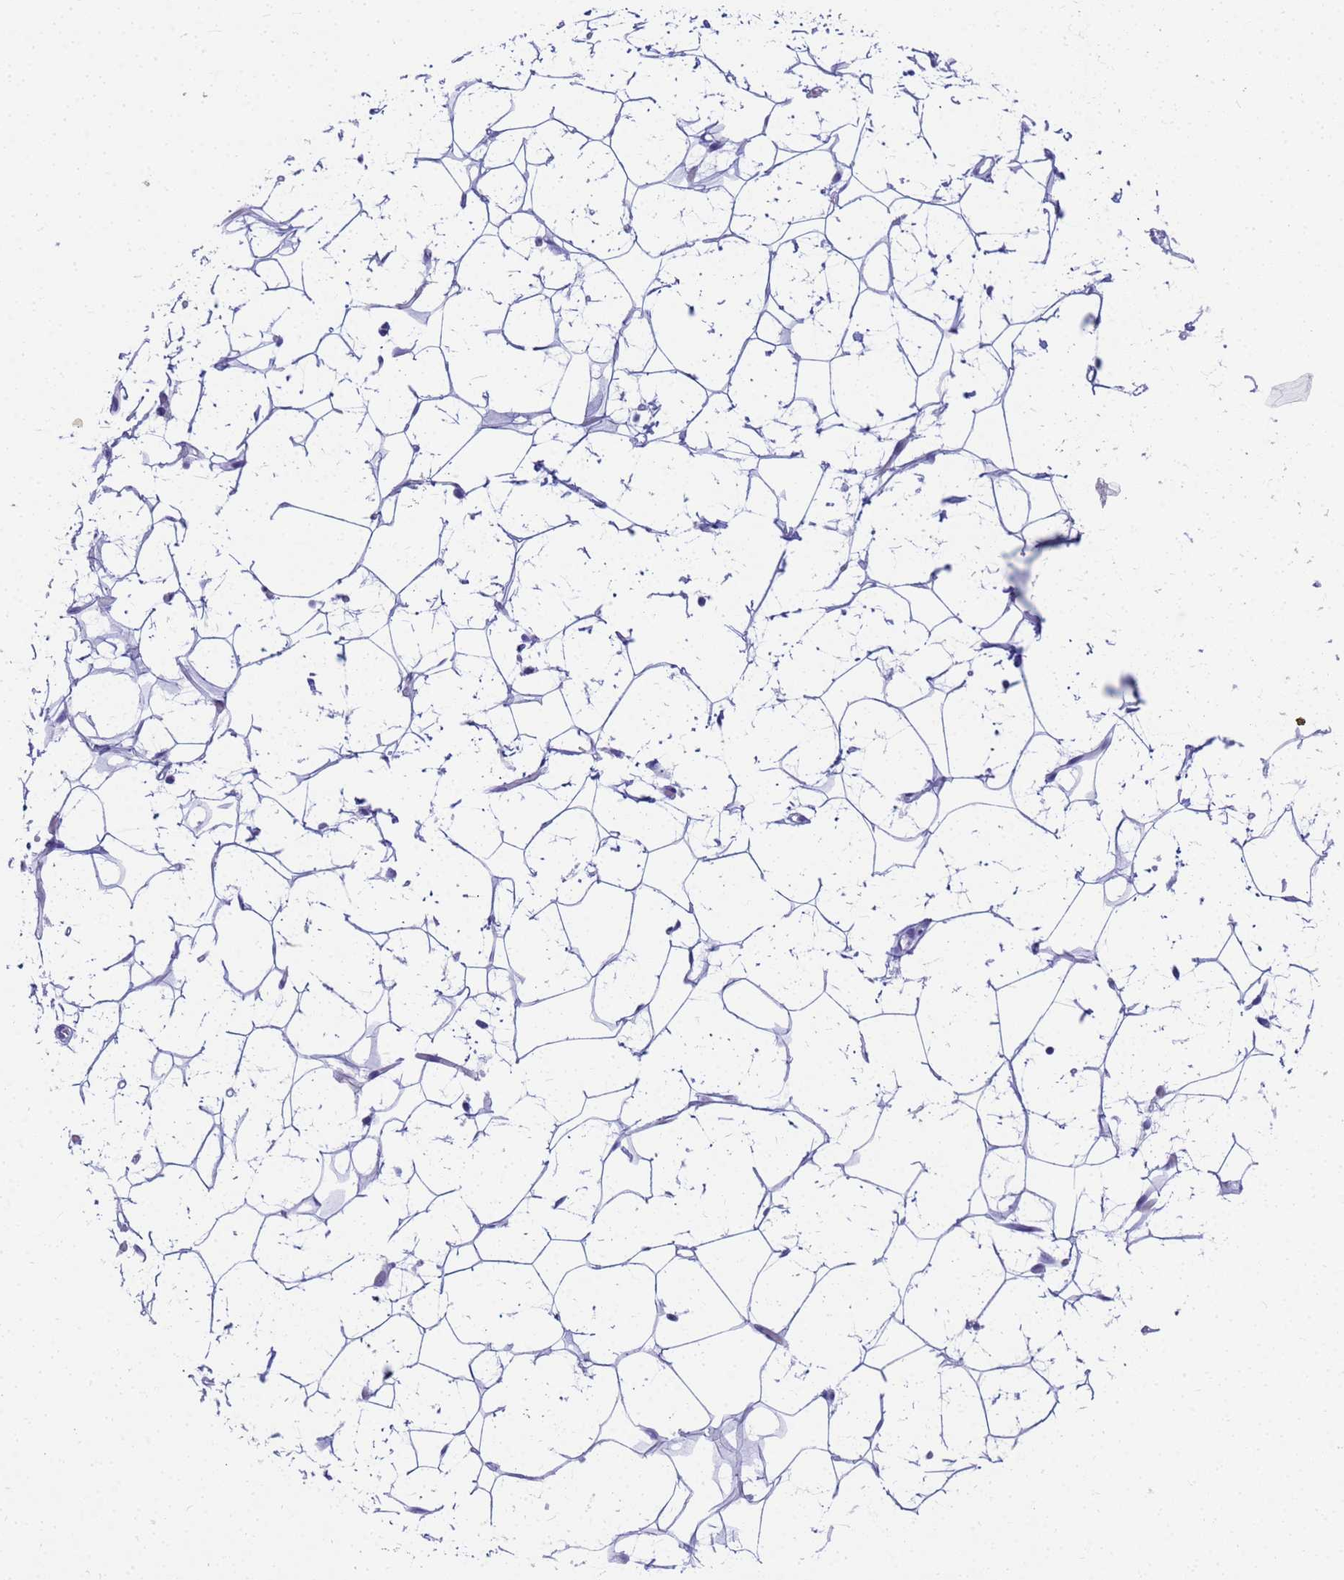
{"staining": {"intensity": "negative", "quantity": "none", "location": "none"}, "tissue": "adipose tissue", "cell_type": "Adipocytes", "image_type": "normal", "snomed": [{"axis": "morphology", "description": "Normal tissue, NOS"}, {"axis": "topography", "description": "Breast"}], "caption": "Adipocytes show no significant protein positivity in unremarkable adipose tissue. (DAB immunohistochemistry visualized using brightfield microscopy, high magnification).", "gene": "RNASE2", "patient": {"sex": "female", "age": 26}}